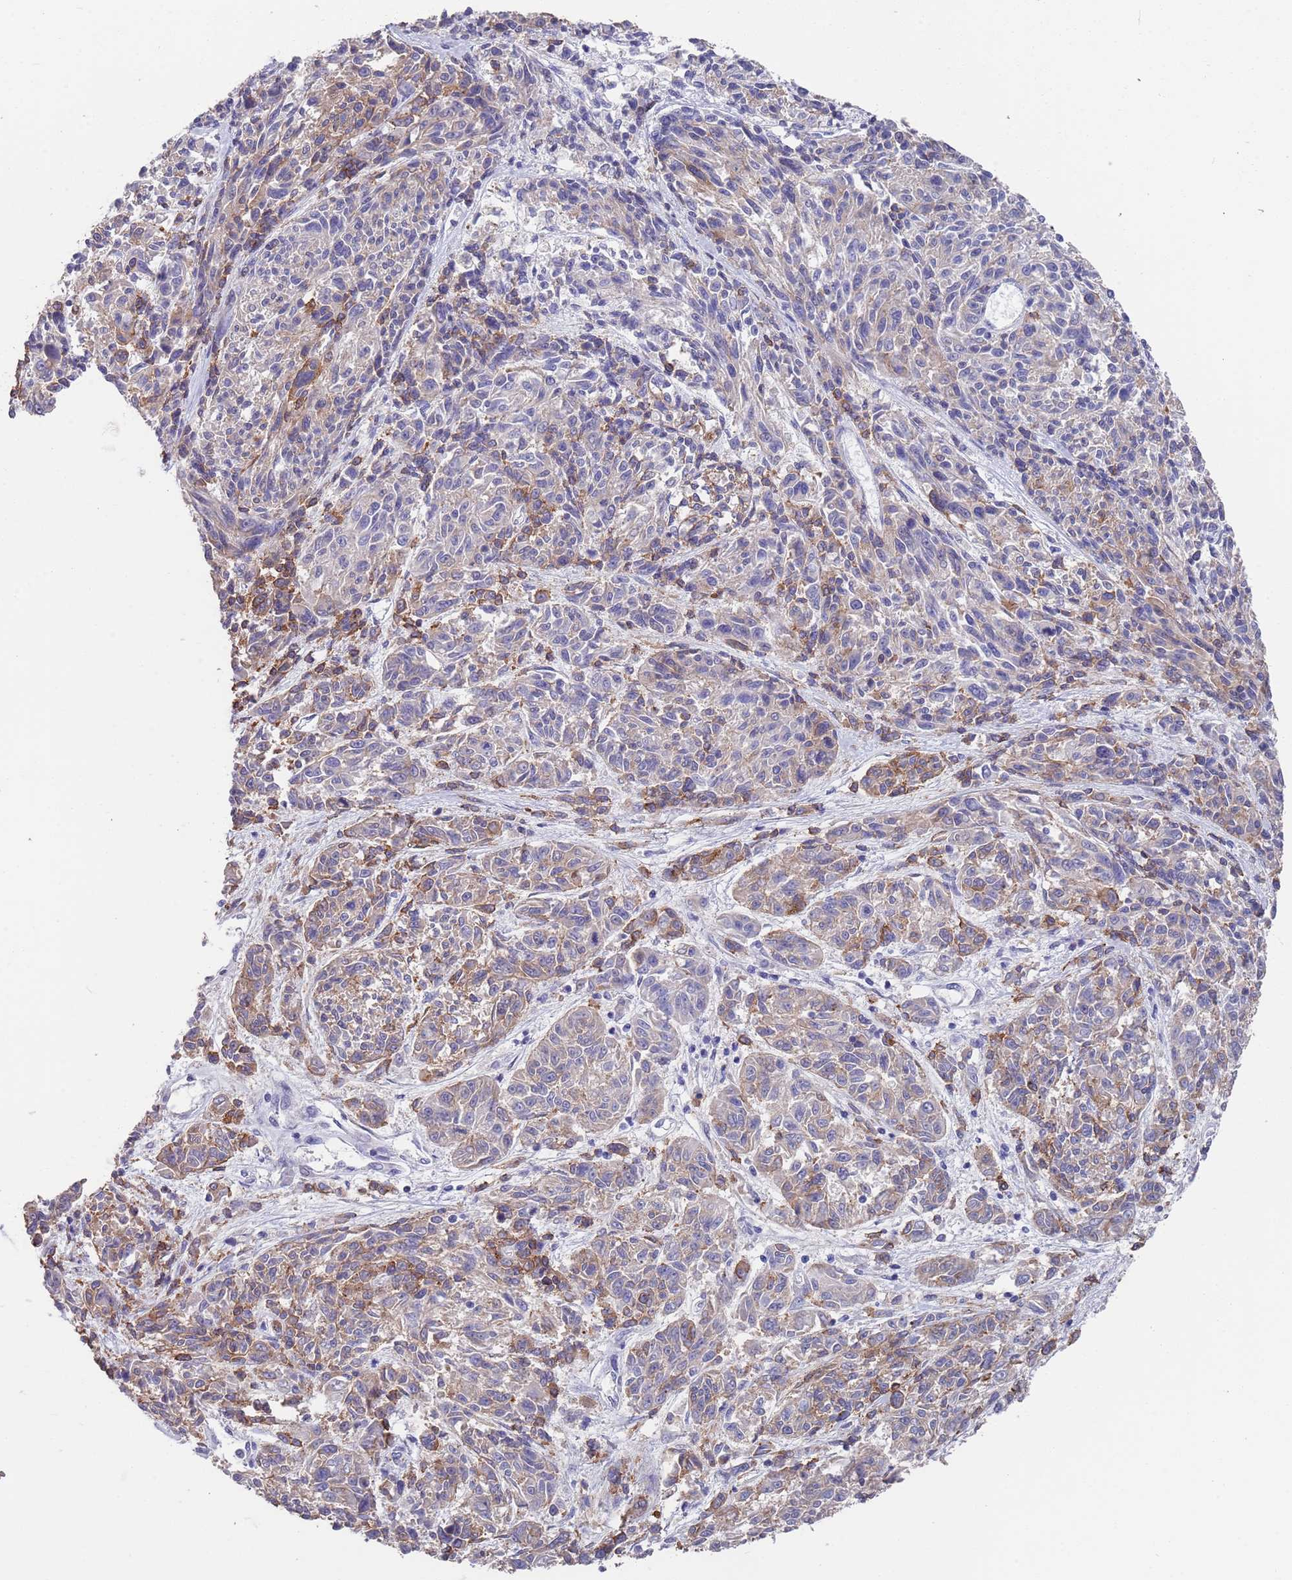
{"staining": {"intensity": "moderate", "quantity": "<25%", "location": "cytoplasmic/membranous"}, "tissue": "melanoma", "cell_type": "Tumor cells", "image_type": "cancer", "snomed": [{"axis": "morphology", "description": "Malignant melanoma, NOS"}, {"axis": "topography", "description": "Skin"}], "caption": "Melanoma stained with DAB immunohistochemistry (IHC) shows low levels of moderate cytoplasmic/membranous expression in approximately <25% of tumor cells.", "gene": "ANK2", "patient": {"sex": "male", "age": 53}}